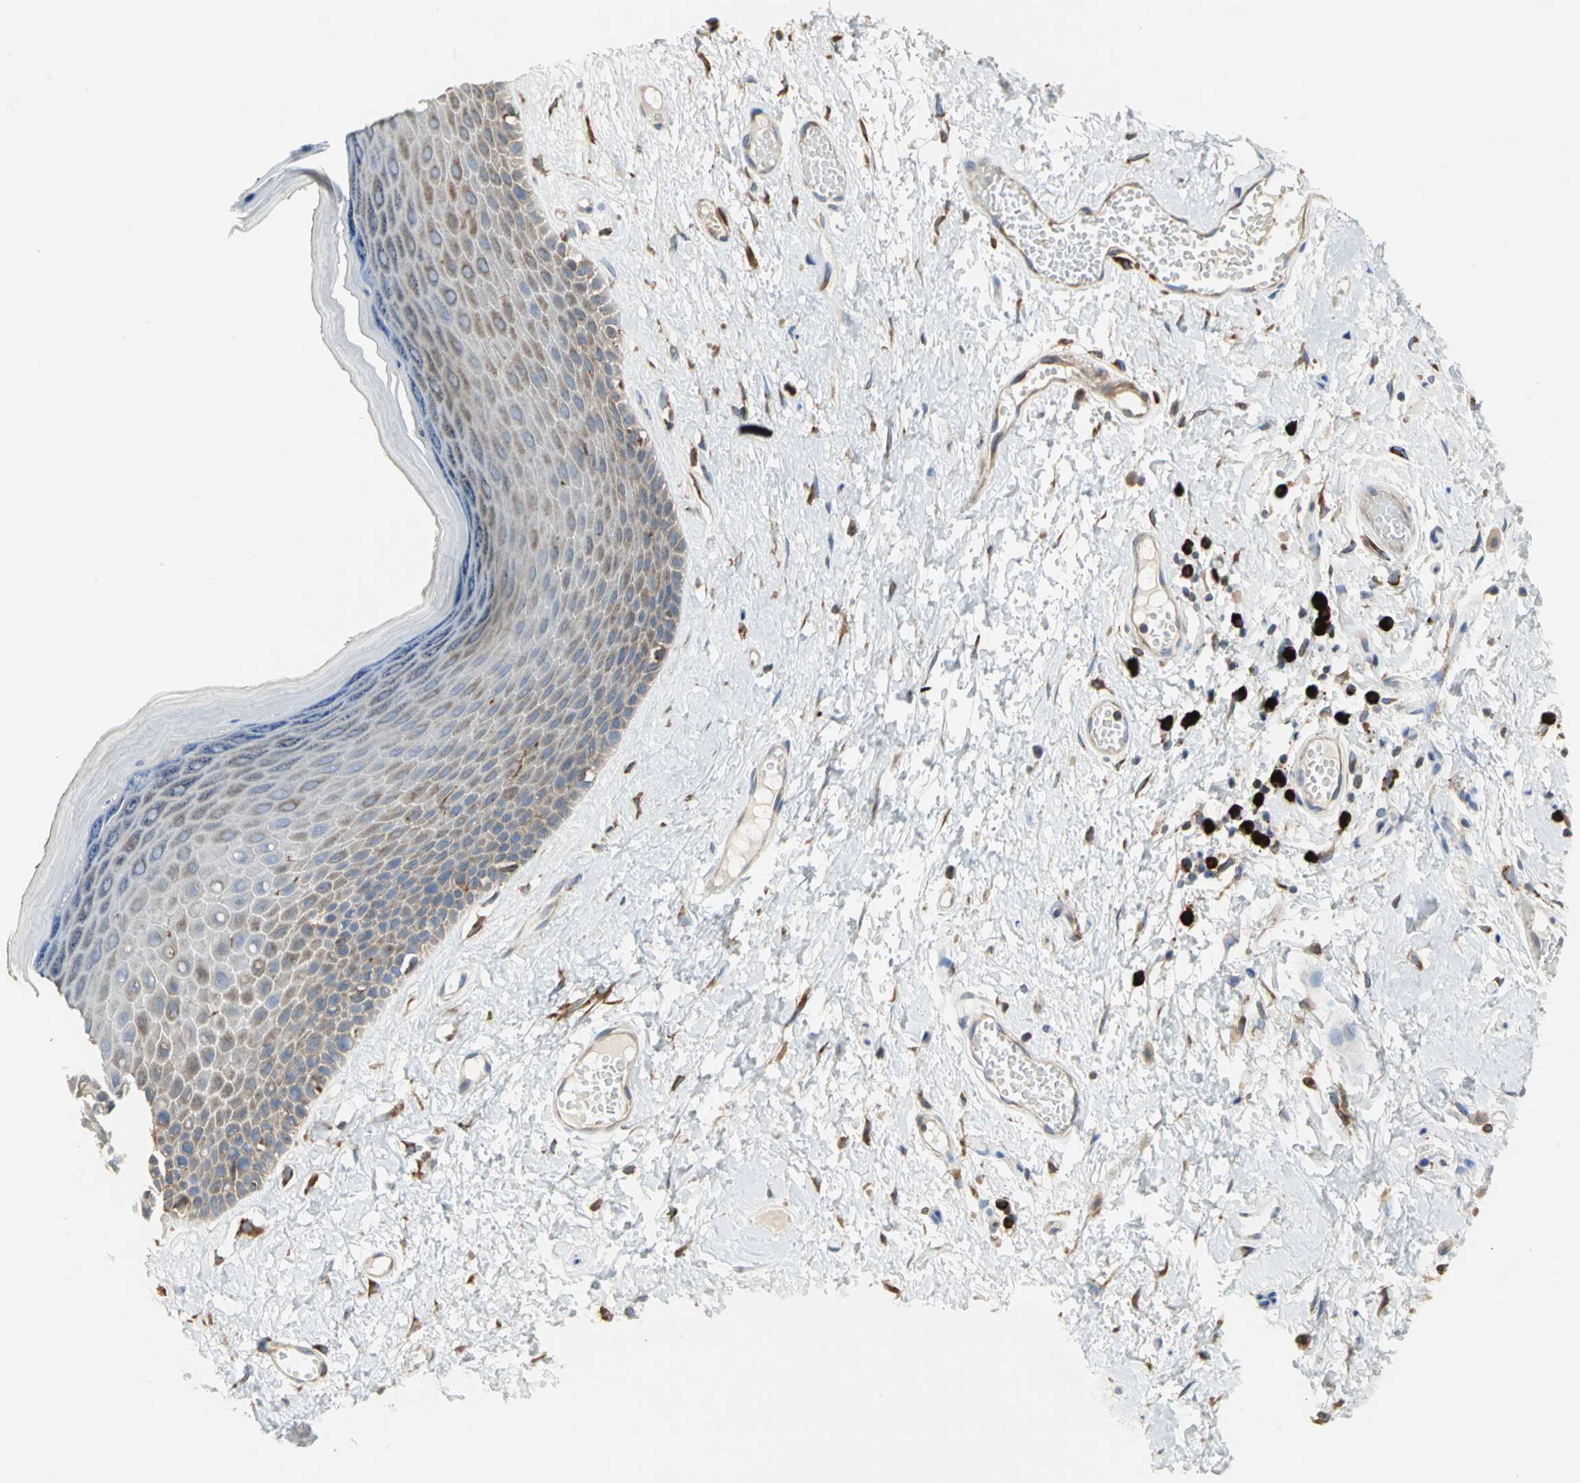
{"staining": {"intensity": "weak", "quantity": "25%-75%", "location": "cytoplasmic/membranous"}, "tissue": "skin", "cell_type": "Epidermal cells", "image_type": "normal", "snomed": [{"axis": "morphology", "description": "Normal tissue, NOS"}, {"axis": "morphology", "description": "Inflammation, NOS"}, {"axis": "topography", "description": "Vulva"}], "caption": "Human skin stained with a brown dye exhibits weak cytoplasmic/membranous positive positivity in about 25%-75% of epidermal cells.", "gene": "SDF2L1", "patient": {"sex": "female", "age": 84}}